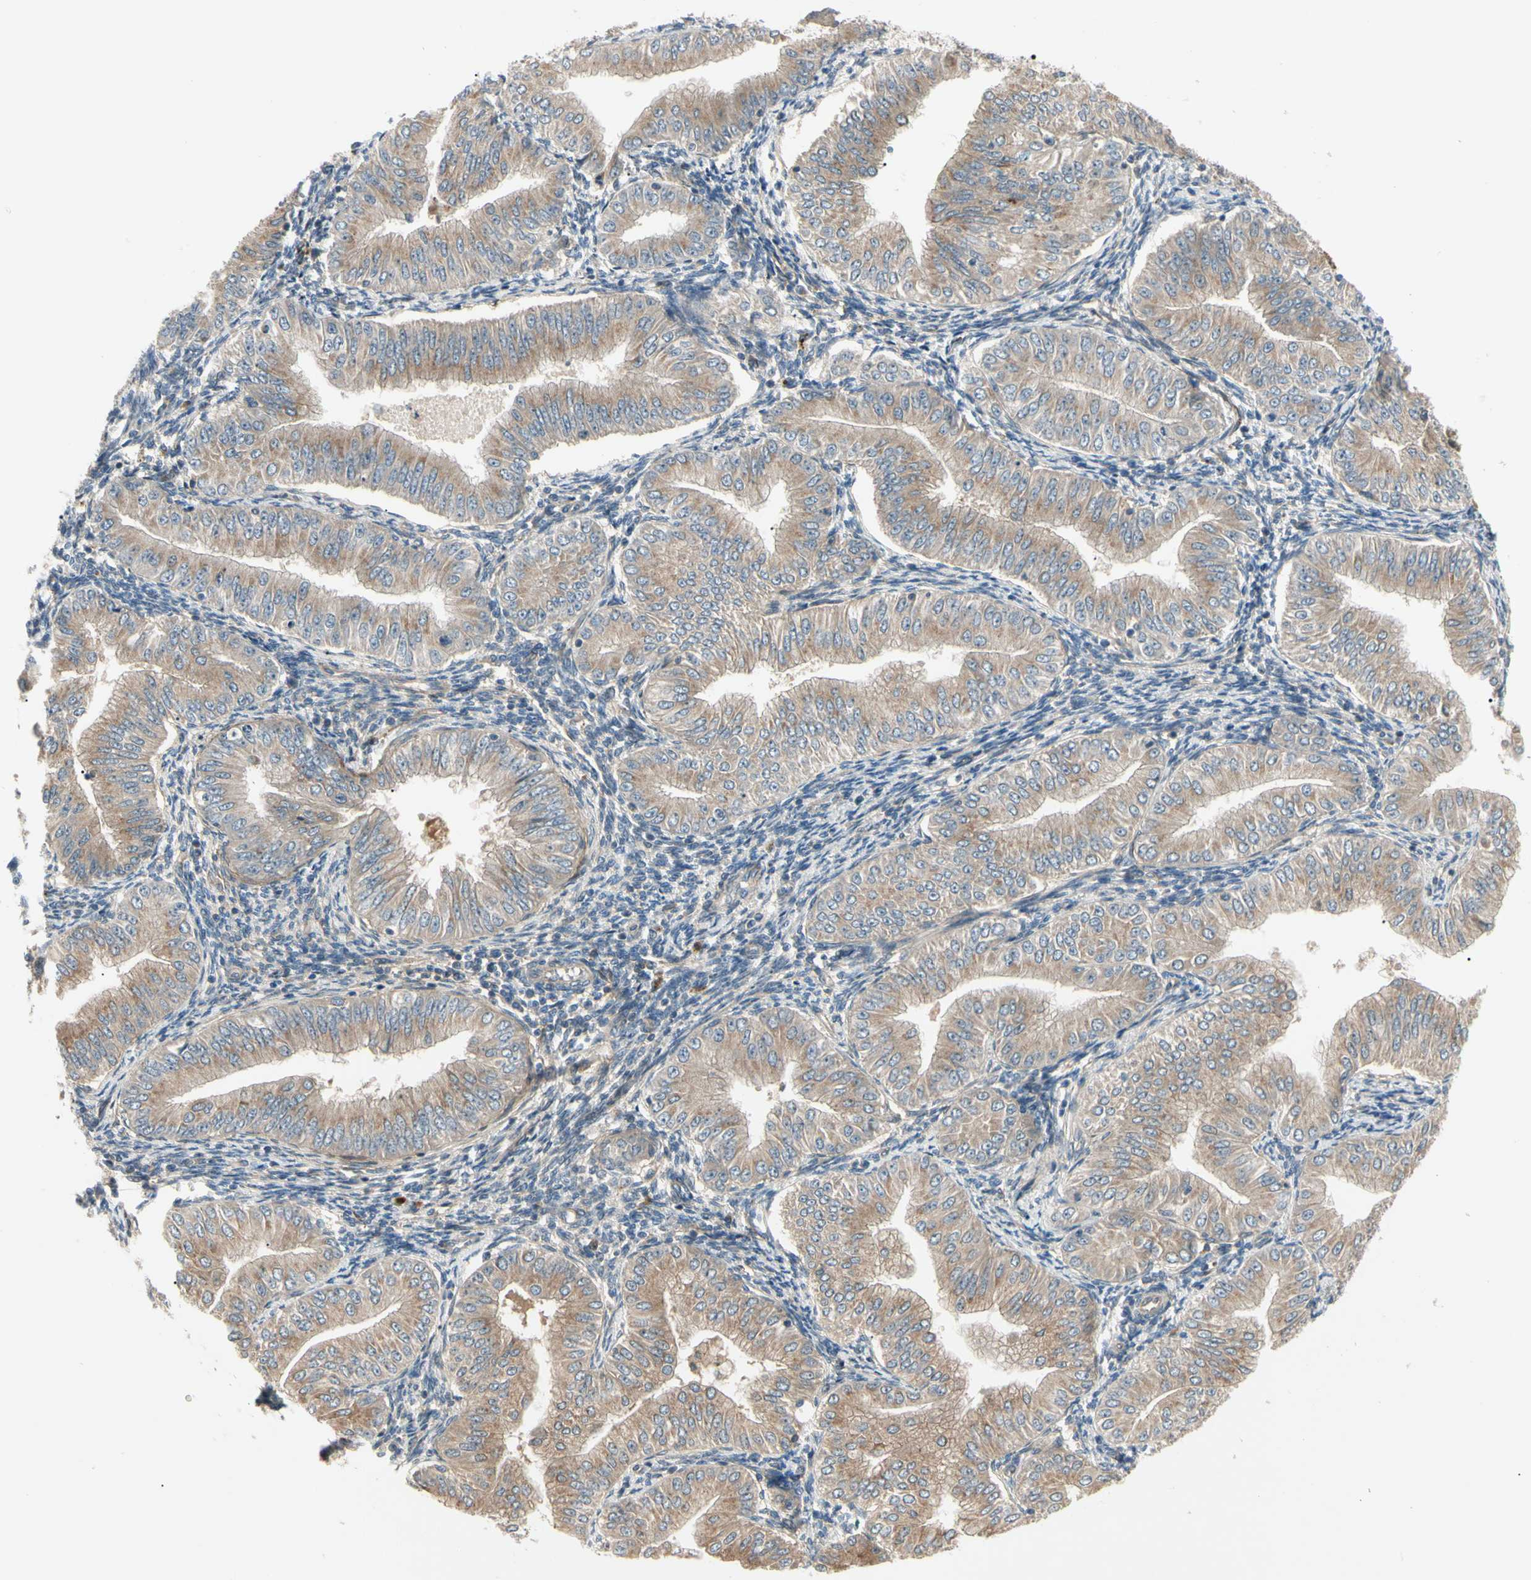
{"staining": {"intensity": "moderate", "quantity": ">75%", "location": "cytoplasmic/membranous"}, "tissue": "endometrial cancer", "cell_type": "Tumor cells", "image_type": "cancer", "snomed": [{"axis": "morphology", "description": "Normal tissue, NOS"}, {"axis": "morphology", "description": "Adenocarcinoma, NOS"}, {"axis": "topography", "description": "Endometrium"}], "caption": "A brown stain highlights moderate cytoplasmic/membranous staining of a protein in endometrial cancer (adenocarcinoma) tumor cells. (brown staining indicates protein expression, while blue staining denotes nuclei).", "gene": "F2R", "patient": {"sex": "female", "age": 53}}